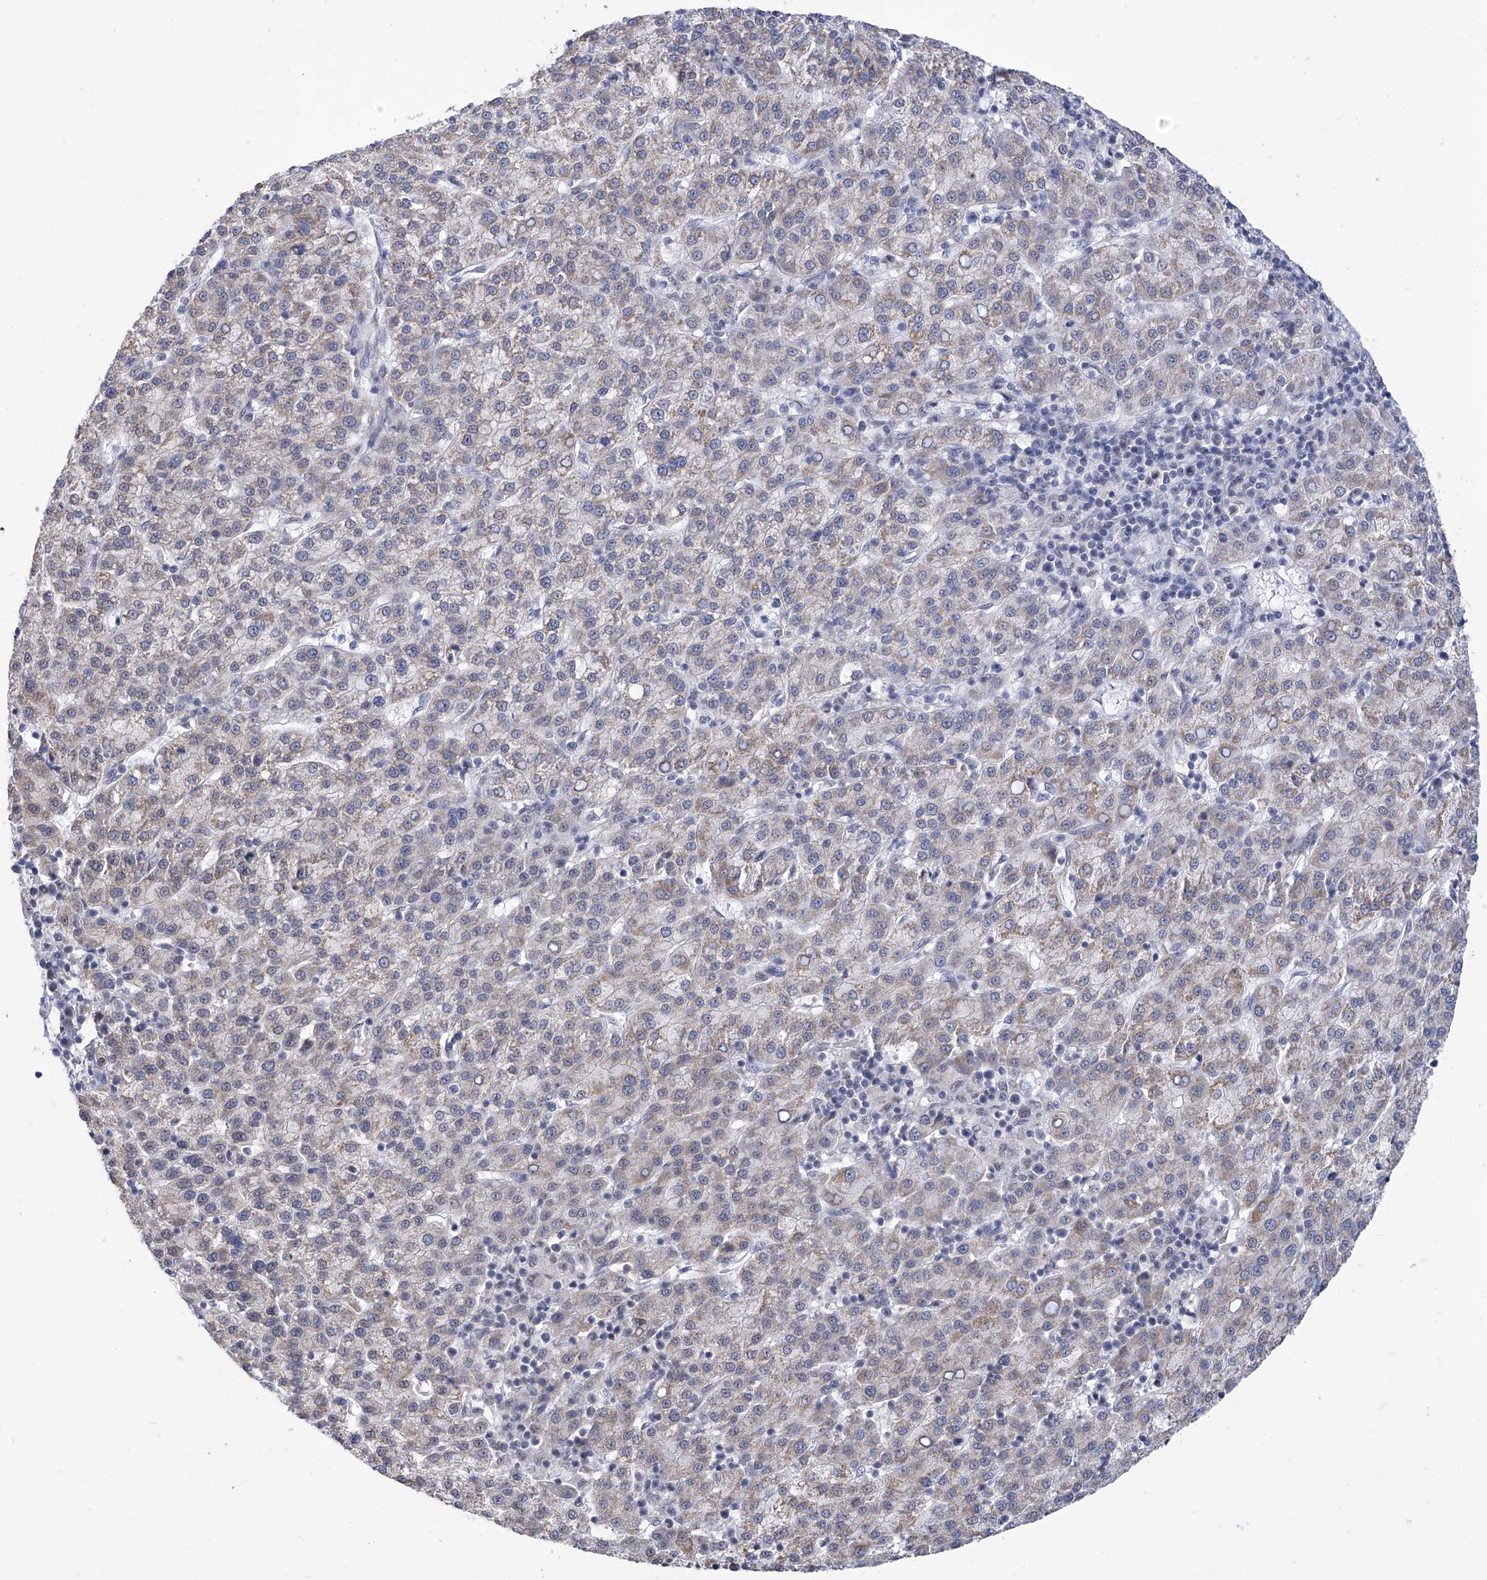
{"staining": {"intensity": "weak", "quantity": "25%-75%", "location": "cytoplasmic/membranous"}, "tissue": "liver cancer", "cell_type": "Tumor cells", "image_type": "cancer", "snomed": [{"axis": "morphology", "description": "Carcinoma, Hepatocellular, NOS"}, {"axis": "topography", "description": "Liver"}], "caption": "Tumor cells show weak cytoplasmic/membranous expression in about 25%-75% of cells in liver hepatocellular carcinoma.", "gene": "SART1", "patient": {"sex": "female", "age": 58}}